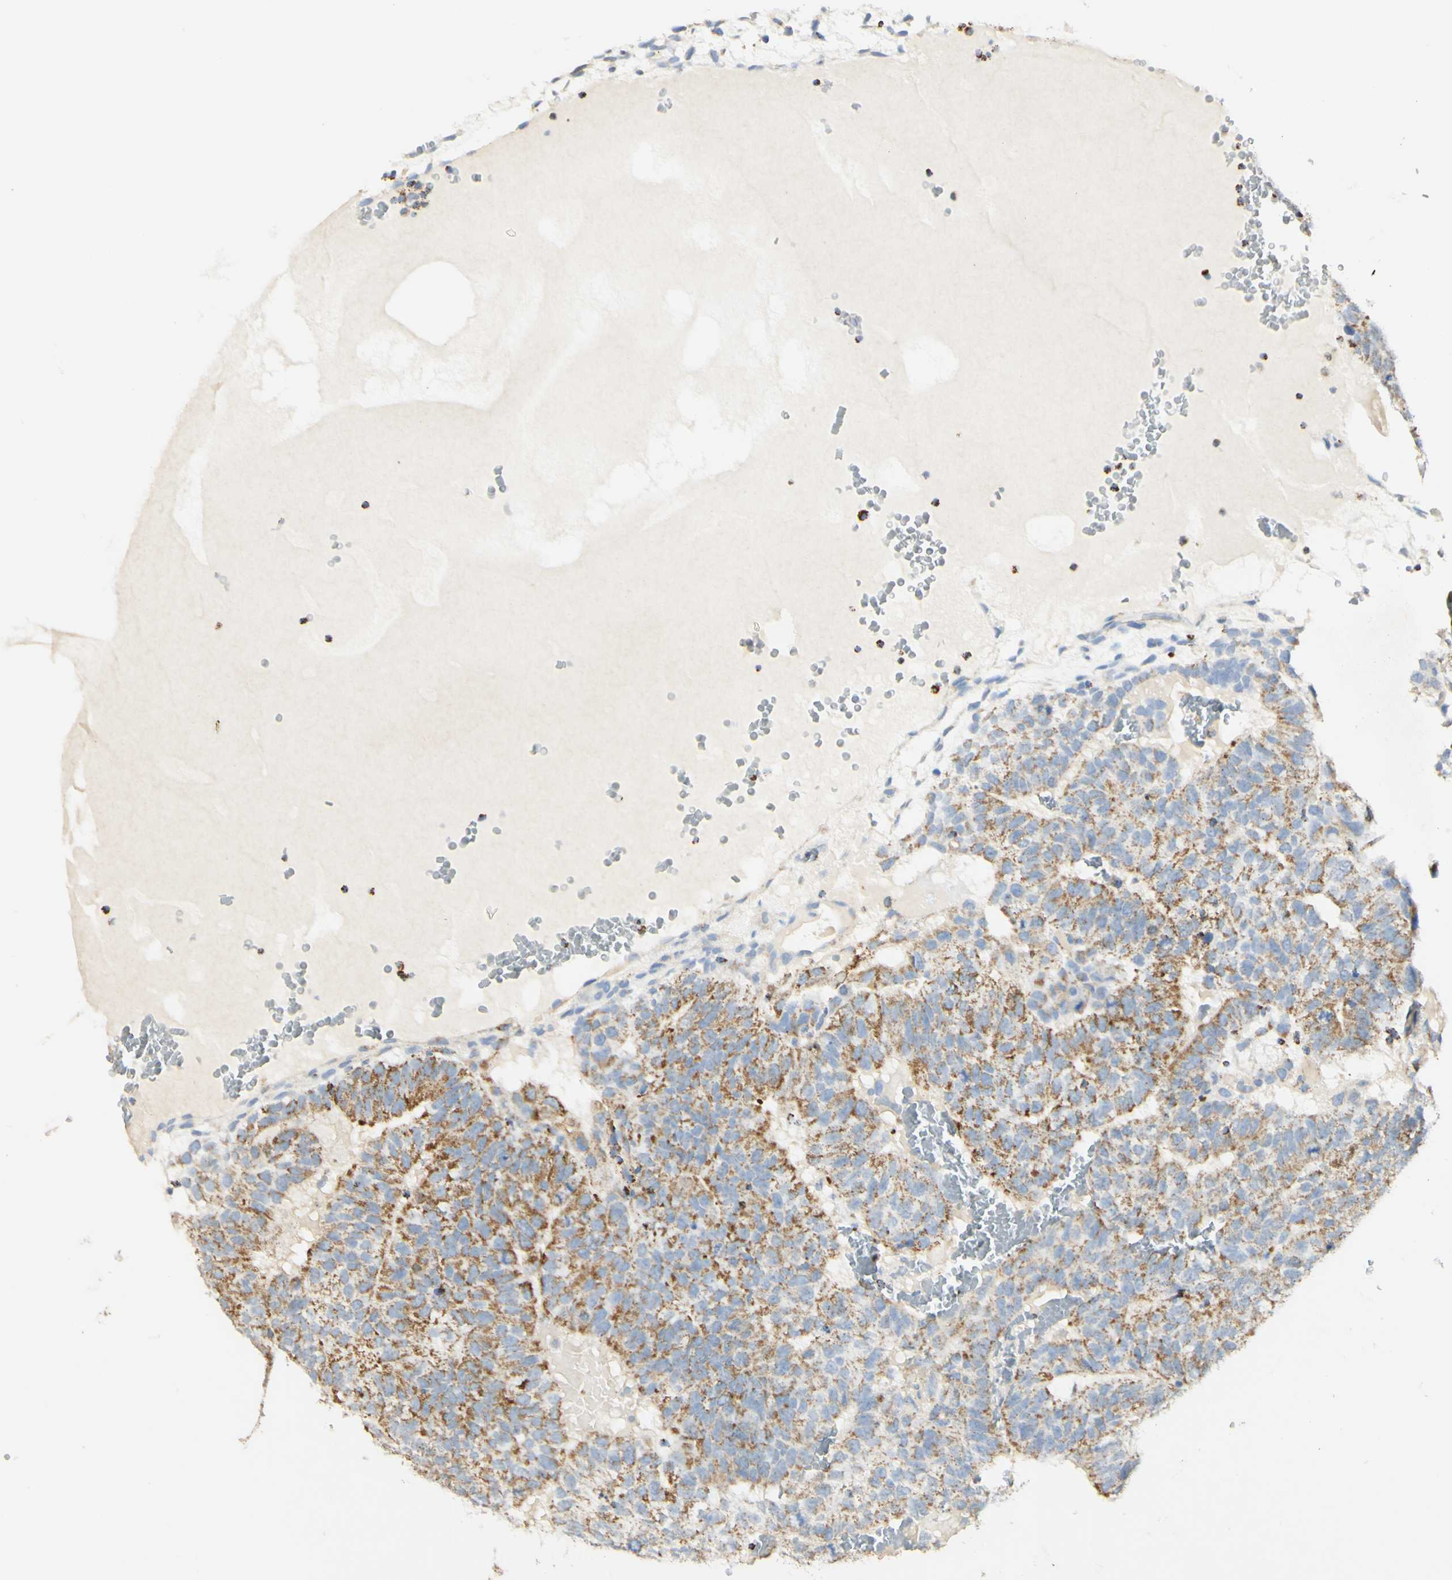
{"staining": {"intensity": "moderate", "quantity": "25%-75%", "location": "cytoplasmic/membranous"}, "tissue": "testis cancer", "cell_type": "Tumor cells", "image_type": "cancer", "snomed": [{"axis": "morphology", "description": "Seminoma, NOS"}, {"axis": "morphology", "description": "Carcinoma, Embryonal, NOS"}, {"axis": "topography", "description": "Testis"}], "caption": "Immunohistochemical staining of embryonal carcinoma (testis) displays moderate cytoplasmic/membranous protein staining in approximately 25%-75% of tumor cells. (Stains: DAB in brown, nuclei in blue, Microscopy: brightfield microscopy at high magnification).", "gene": "OXCT1", "patient": {"sex": "male", "age": 52}}